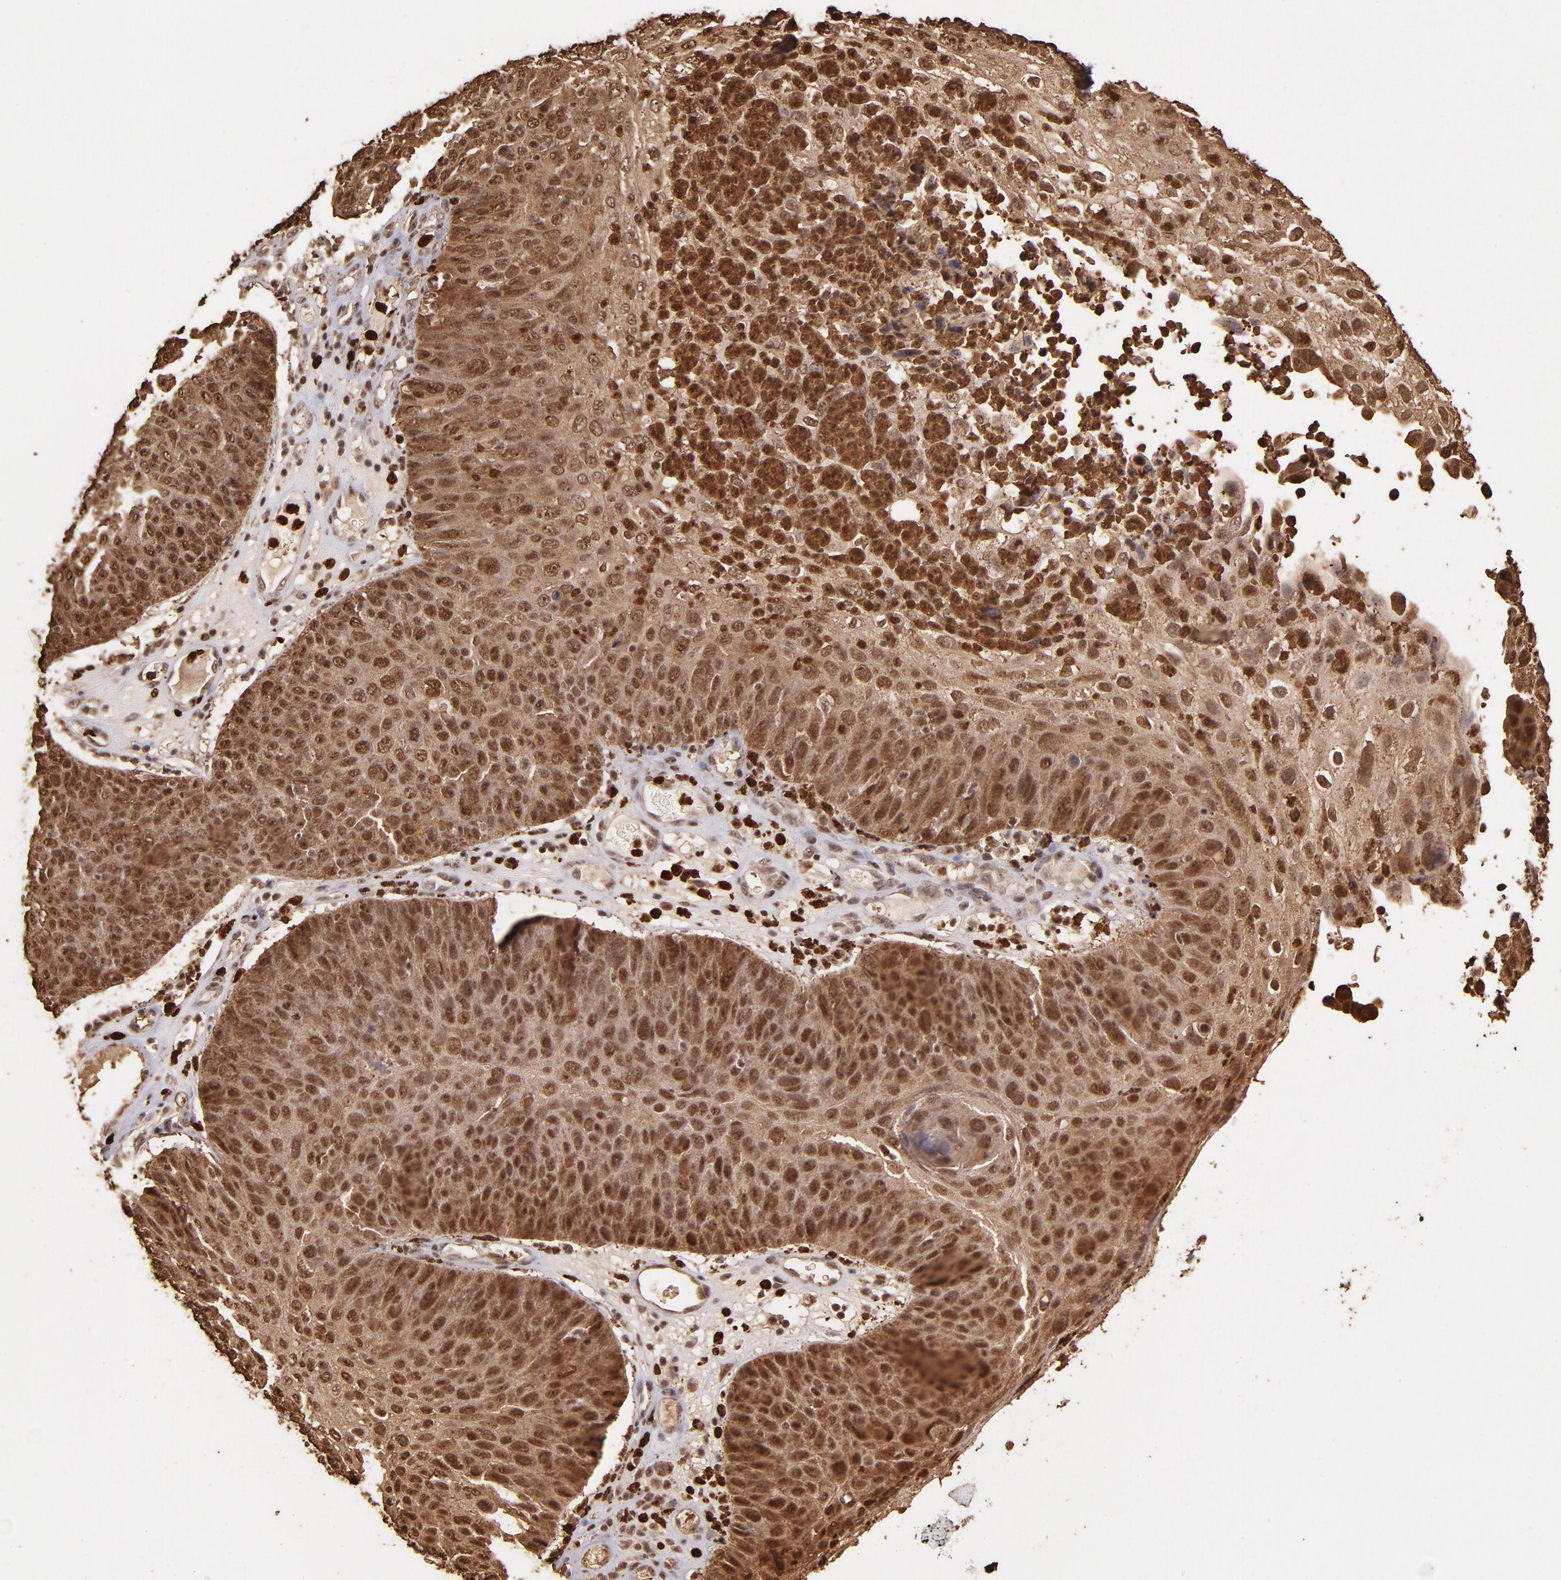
{"staining": {"intensity": "moderate", "quantity": ">75%", "location": "cytoplasmic/membranous,nuclear"}, "tissue": "skin cancer", "cell_type": "Tumor cells", "image_type": "cancer", "snomed": [{"axis": "morphology", "description": "Squamous cell carcinoma, NOS"}, {"axis": "topography", "description": "Skin"}], "caption": "Immunohistochemical staining of skin cancer (squamous cell carcinoma) displays medium levels of moderate cytoplasmic/membranous and nuclear protein staining in about >75% of tumor cells.", "gene": "ZFX", "patient": {"sex": "male", "age": 87}}